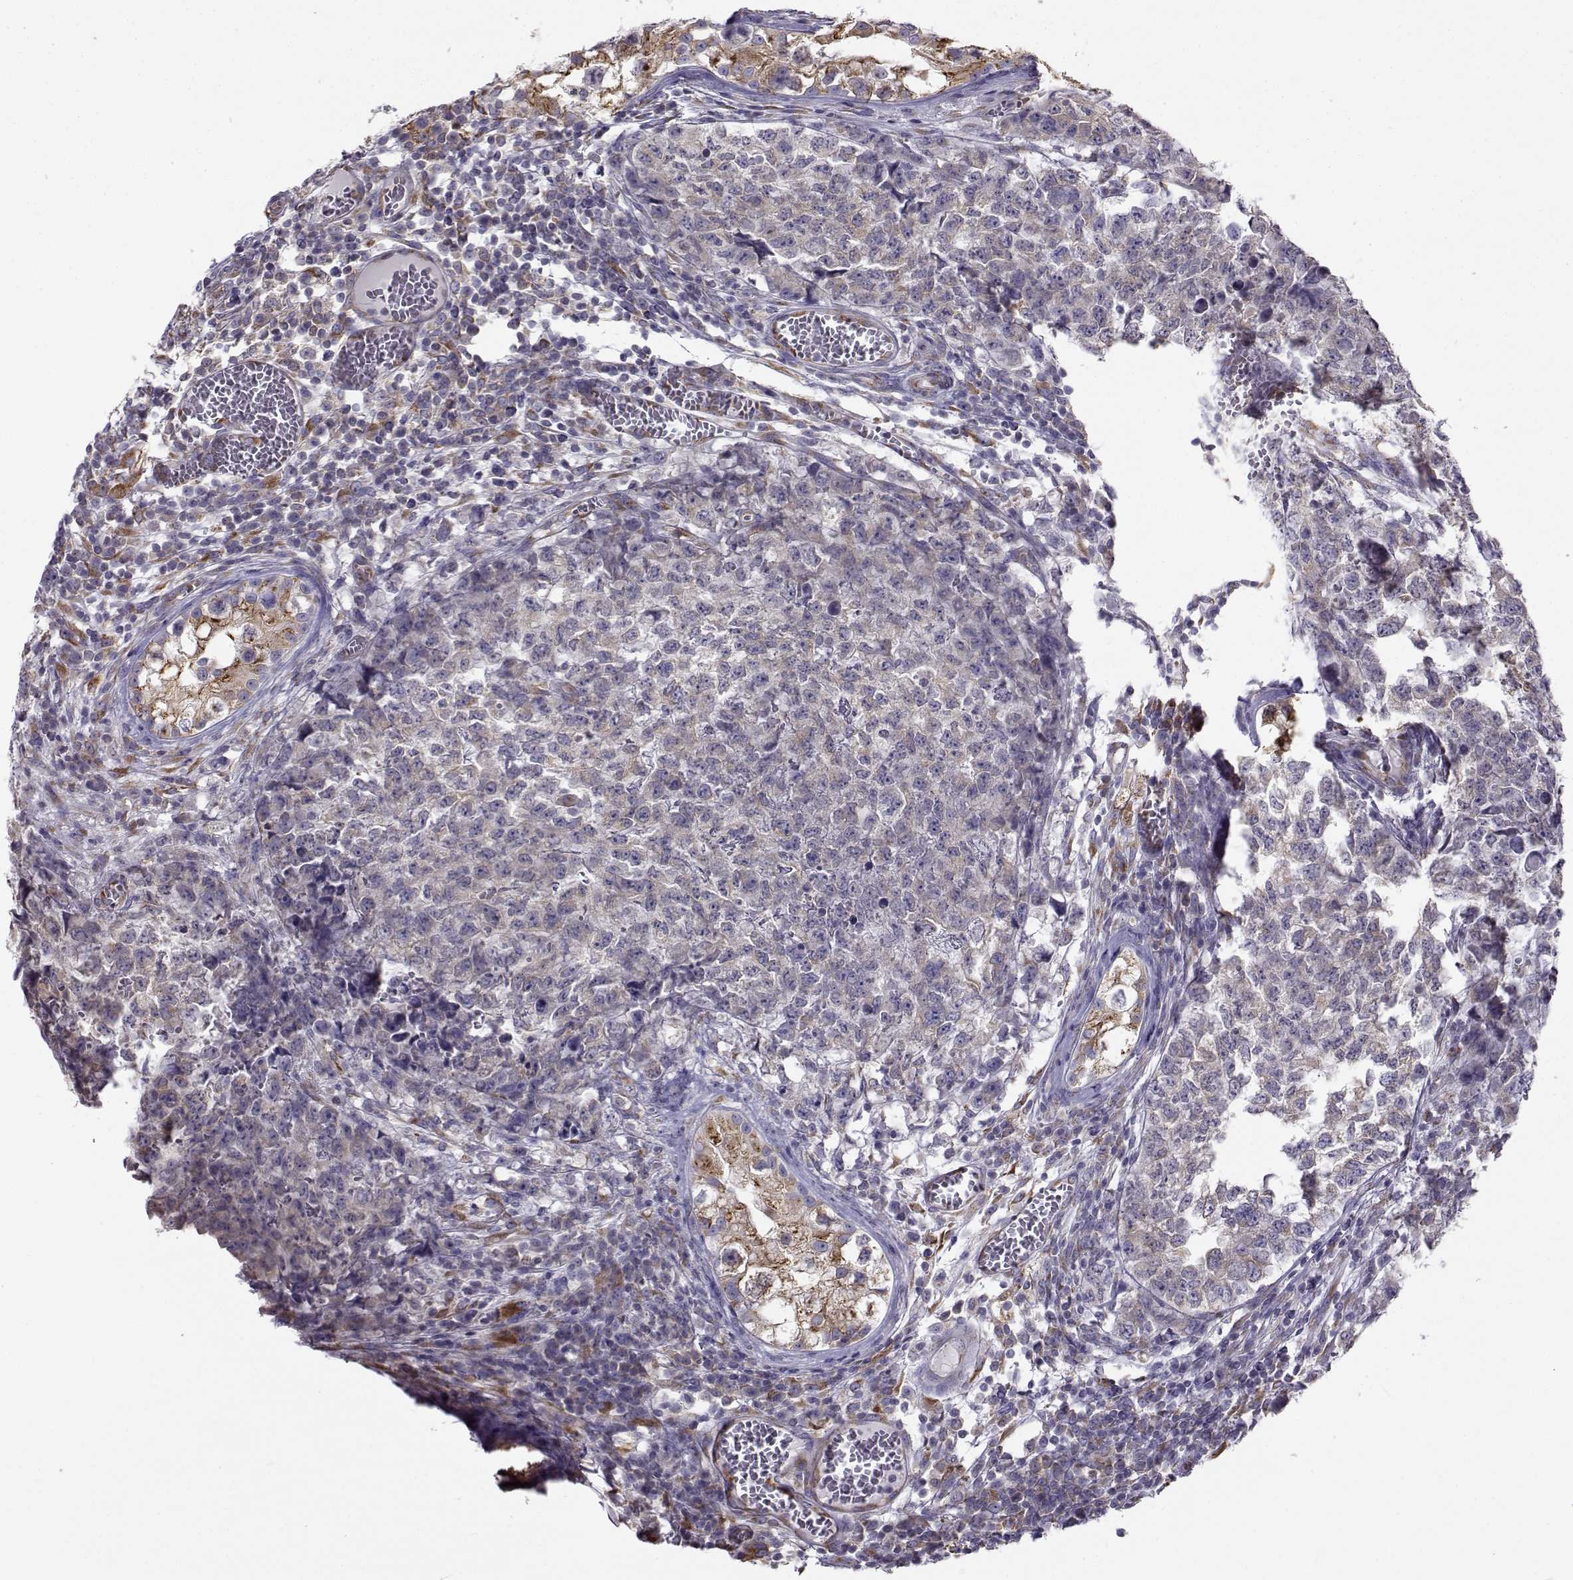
{"staining": {"intensity": "weak", "quantity": "<25%", "location": "cytoplasmic/membranous"}, "tissue": "testis cancer", "cell_type": "Tumor cells", "image_type": "cancer", "snomed": [{"axis": "morphology", "description": "Carcinoma, Embryonal, NOS"}, {"axis": "topography", "description": "Testis"}], "caption": "A high-resolution micrograph shows IHC staining of testis cancer (embryonal carcinoma), which reveals no significant expression in tumor cells. (DAB immunohistochemistry, high magnification).", "gene": "BEND6", "patient": {"sex": "male", "age": 23}}